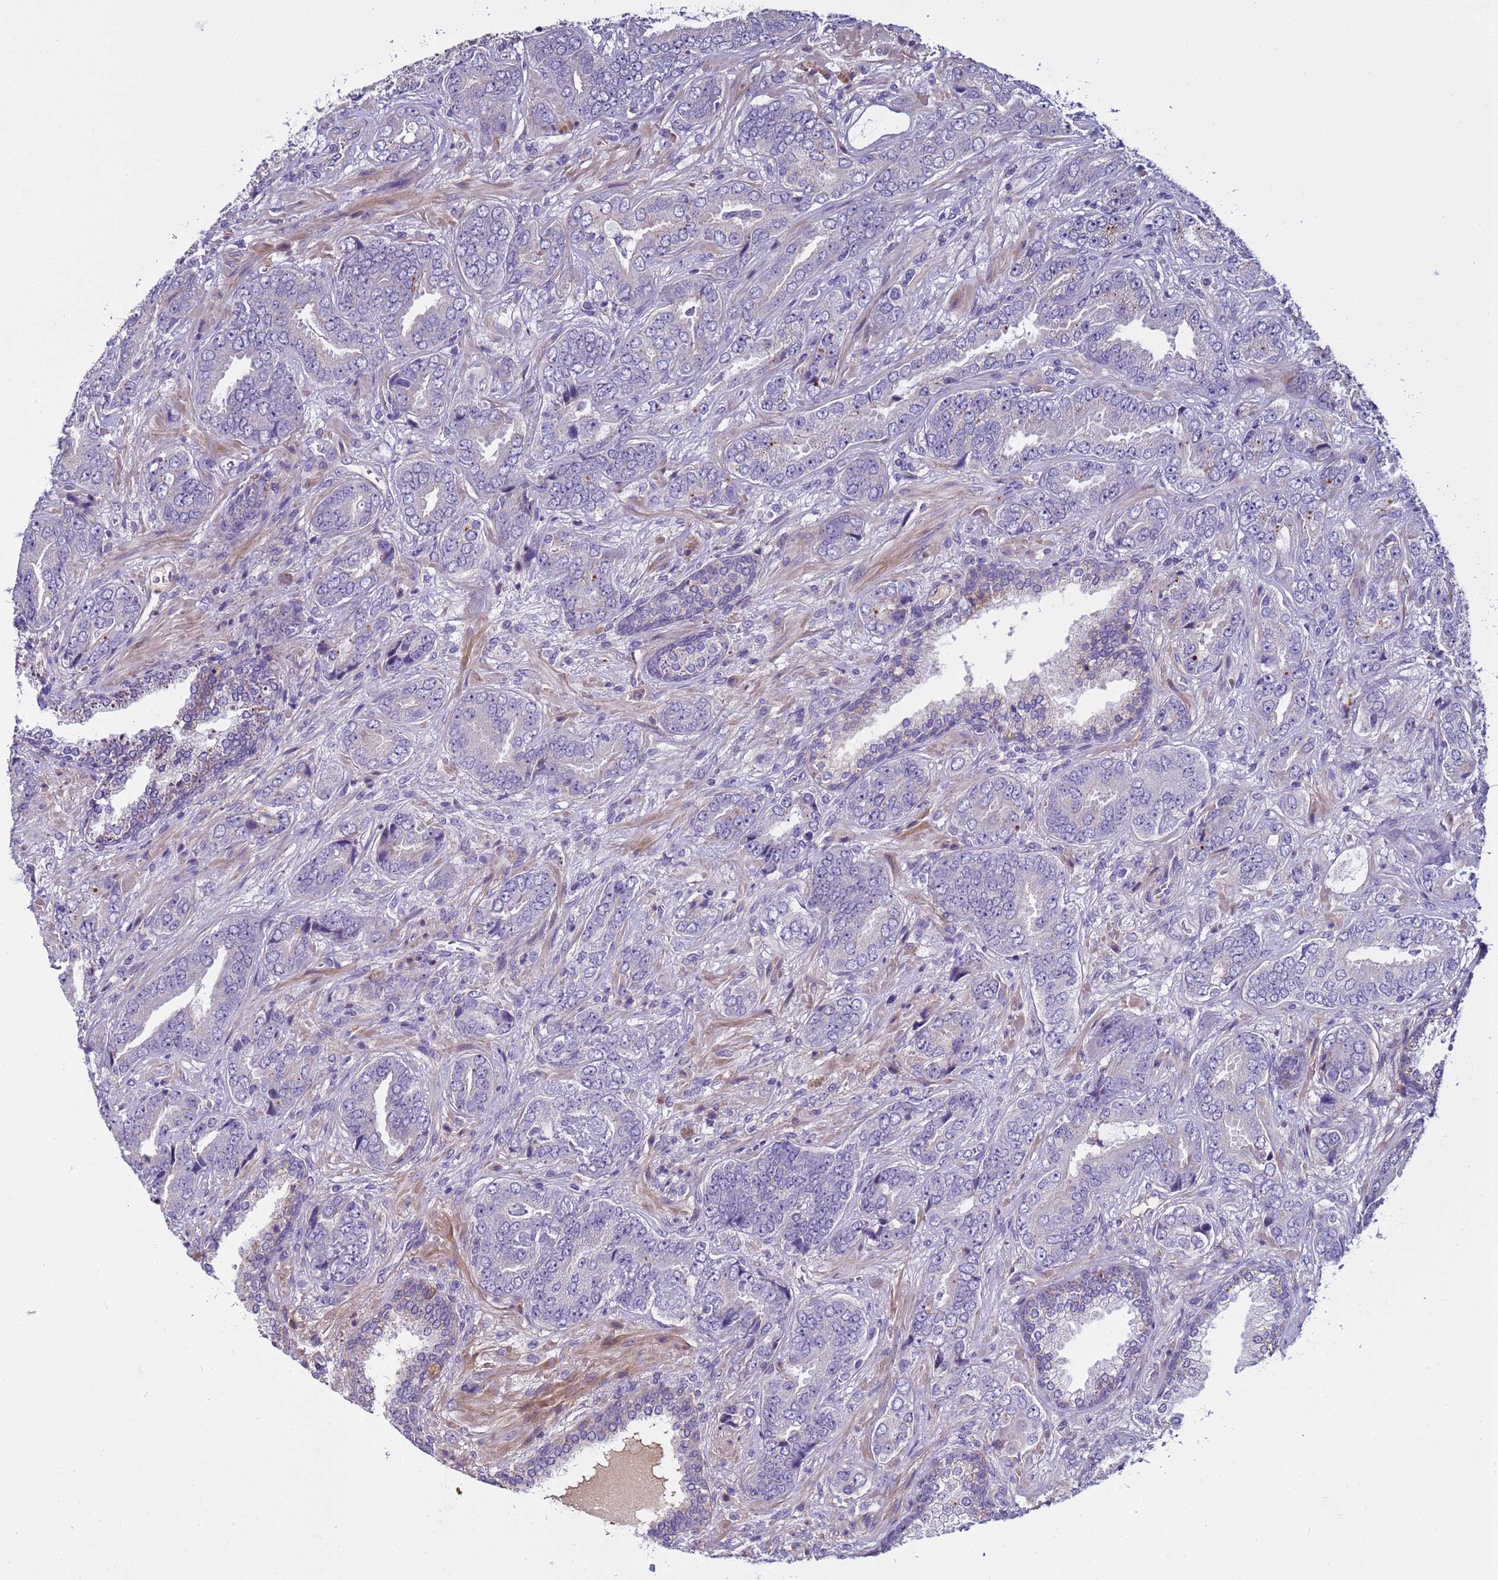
{"staining": {"intensity": "negative", "quantity": "none", "location": "none"}, "tissue": "prostate cancer", "cell_type": "Tumor cells", "image_type": "cancer", "snomed": [{"axis": "morphology", "description": "Adenocarcinoma, High grade"}, {"axis": "topography", "description": "Prostate"}], "caption": "DAB immunohistochemical staining of prostate cancer displays no significant positivity in tumor cells.", "gene": "TRIM51", "patient": {"sex": "male", "age": 71}}